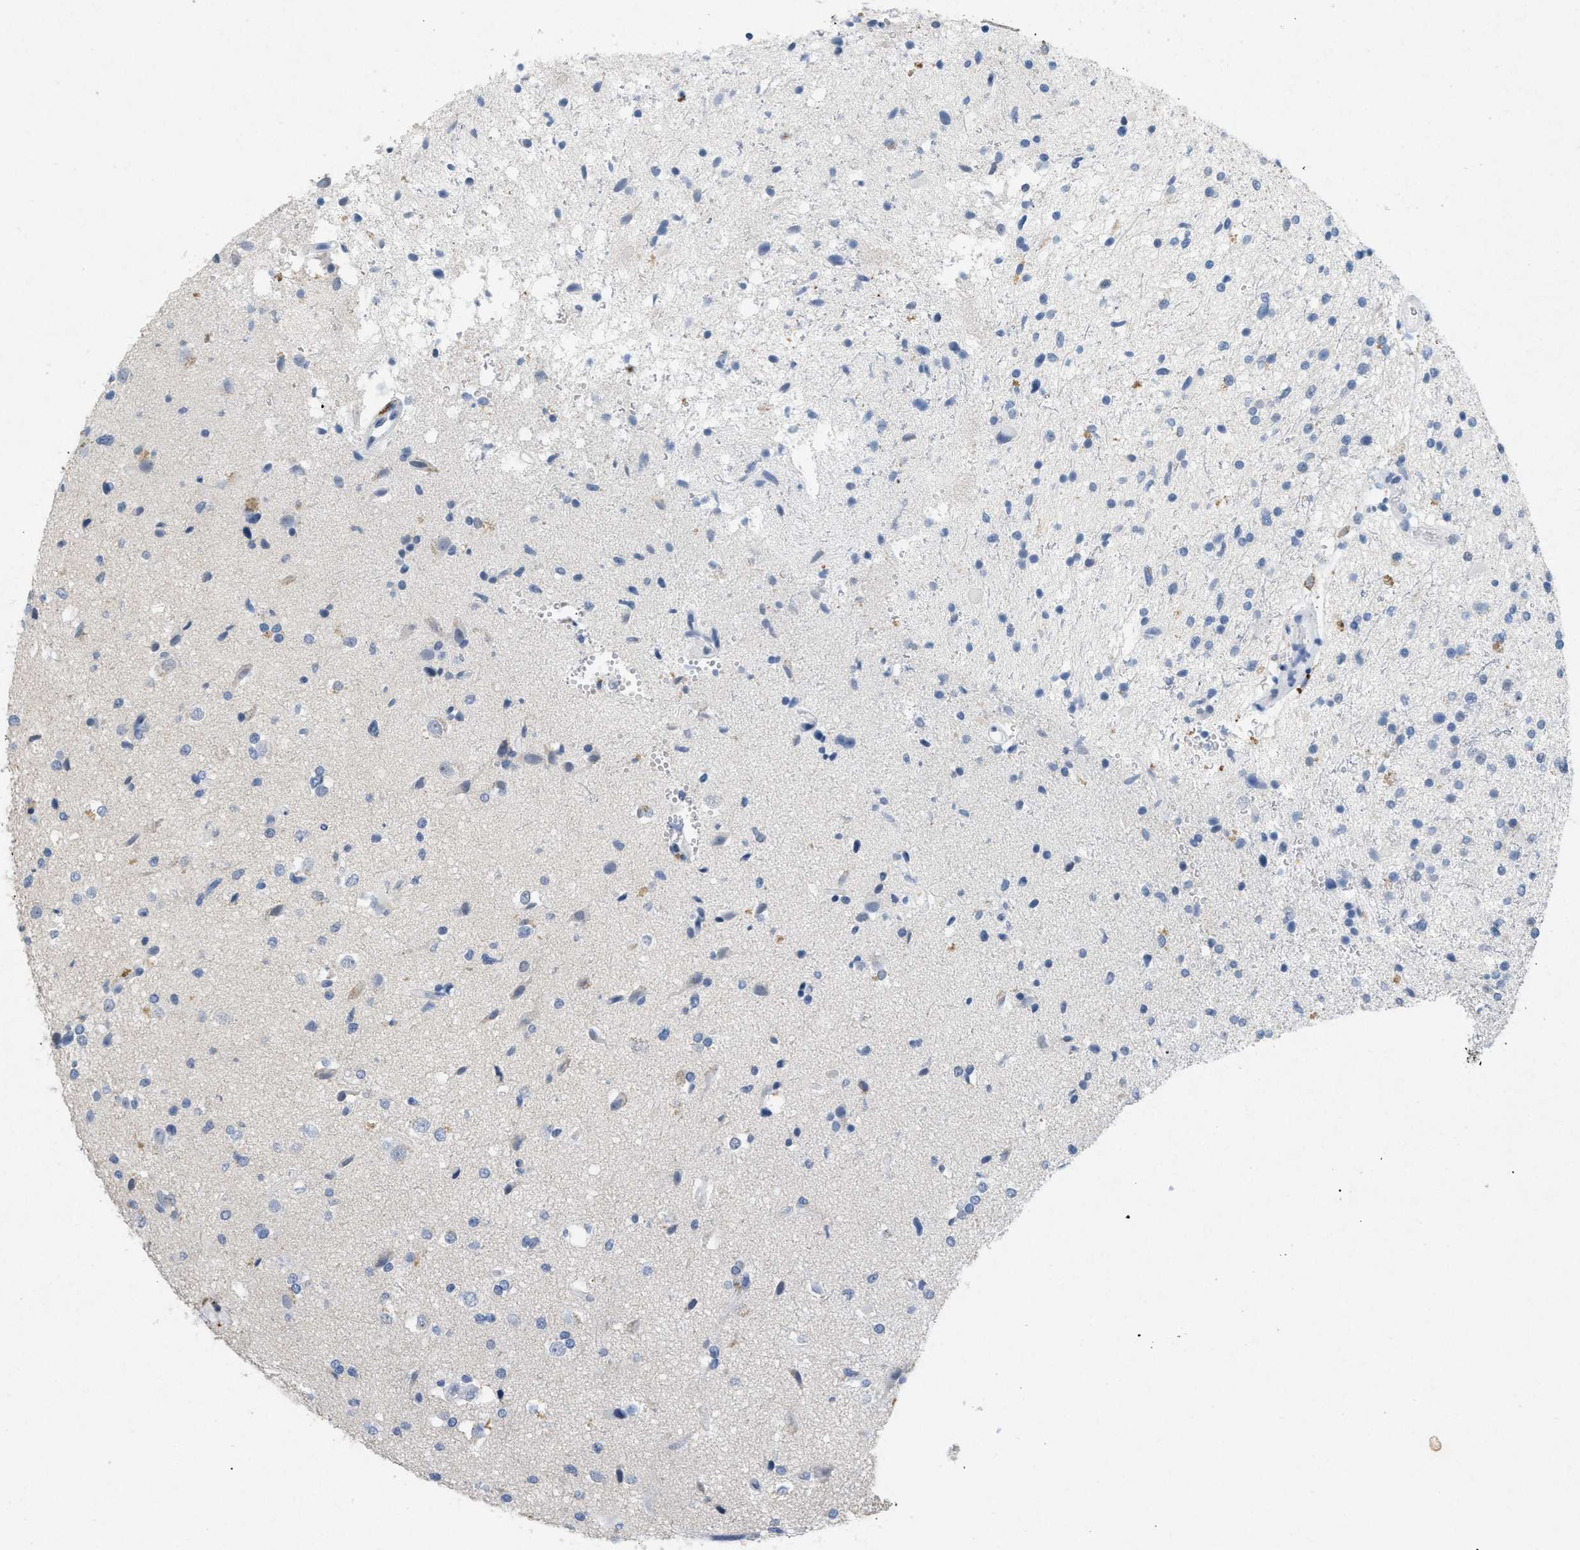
{"staining": {"intensity": "negative", "quantity": "none", "location": "none"}, "tissue": "glioma", "cell_type": "Tumor cells", "image_type": "cancer", "snomed": [{"axis": "morphology", "description": "Glioma, malignant, High grade"}, {"axis": "topography", "description": "Brain"}], "caption": "Tumor cells show no significant staining in malignant glioma (high-grade).", "gene": "TASOR", "patient": {"sex": "male", "age": 33}}